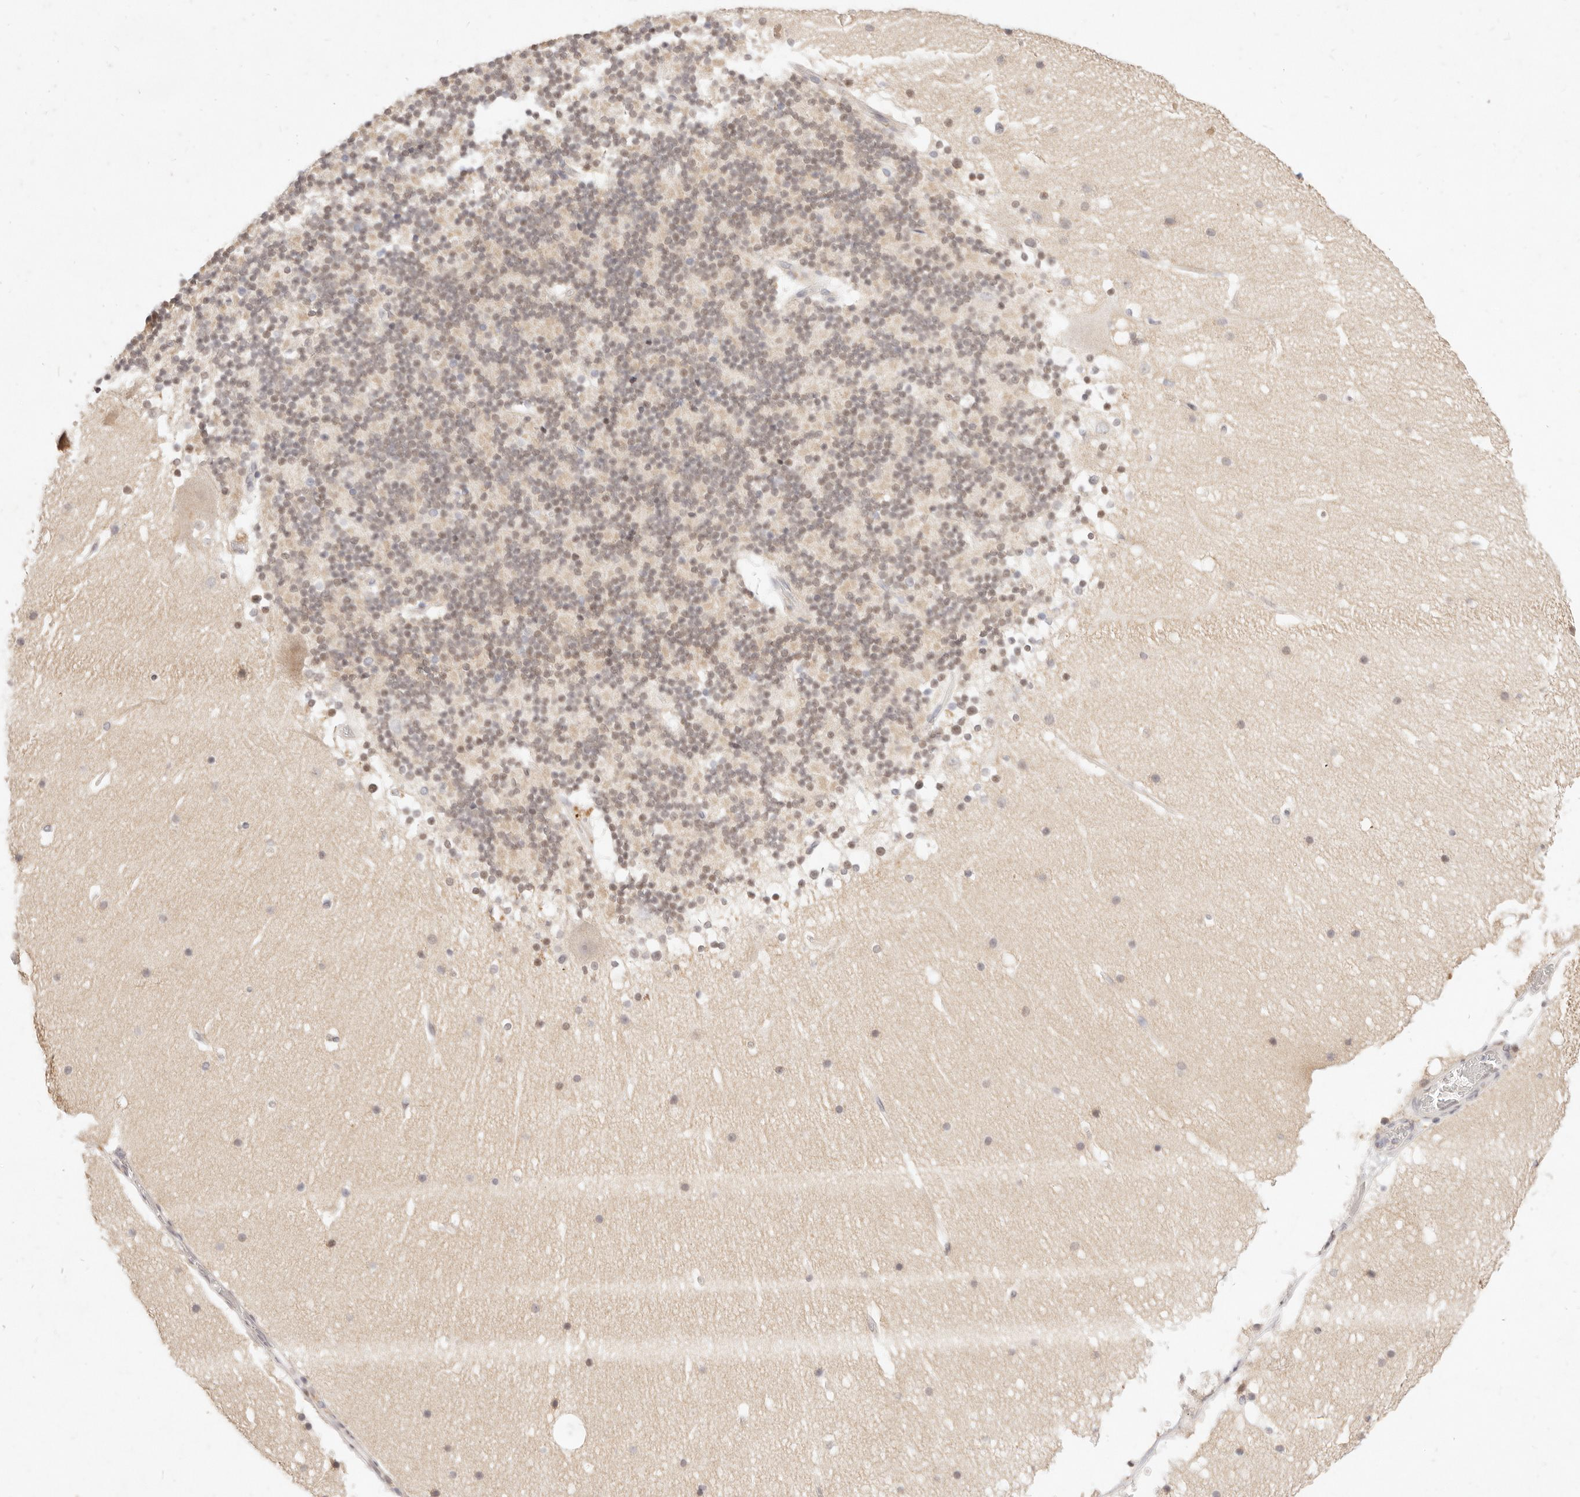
{"staining": {"intensity": "weak", "quantity": ">75%", "location": "cytoplasmic/membranous,nuclear"}, "tissue": "cerebellum", "cell_type": "Cells in granular layer", "image_type": "normal", "snomed": [{"axis": "morphology", "description": "Normal tissue, NOS"}, {"axis": "topography", "description": "Cerebellum"}], "caption": "A brown stain highlights weak cytoplasmic/membranous,nuclear expression of a protein in cells in granular layer of benign human cerebellum.", "gene": "ASCL3", "patient": {"sex": "male", "age": 57}}